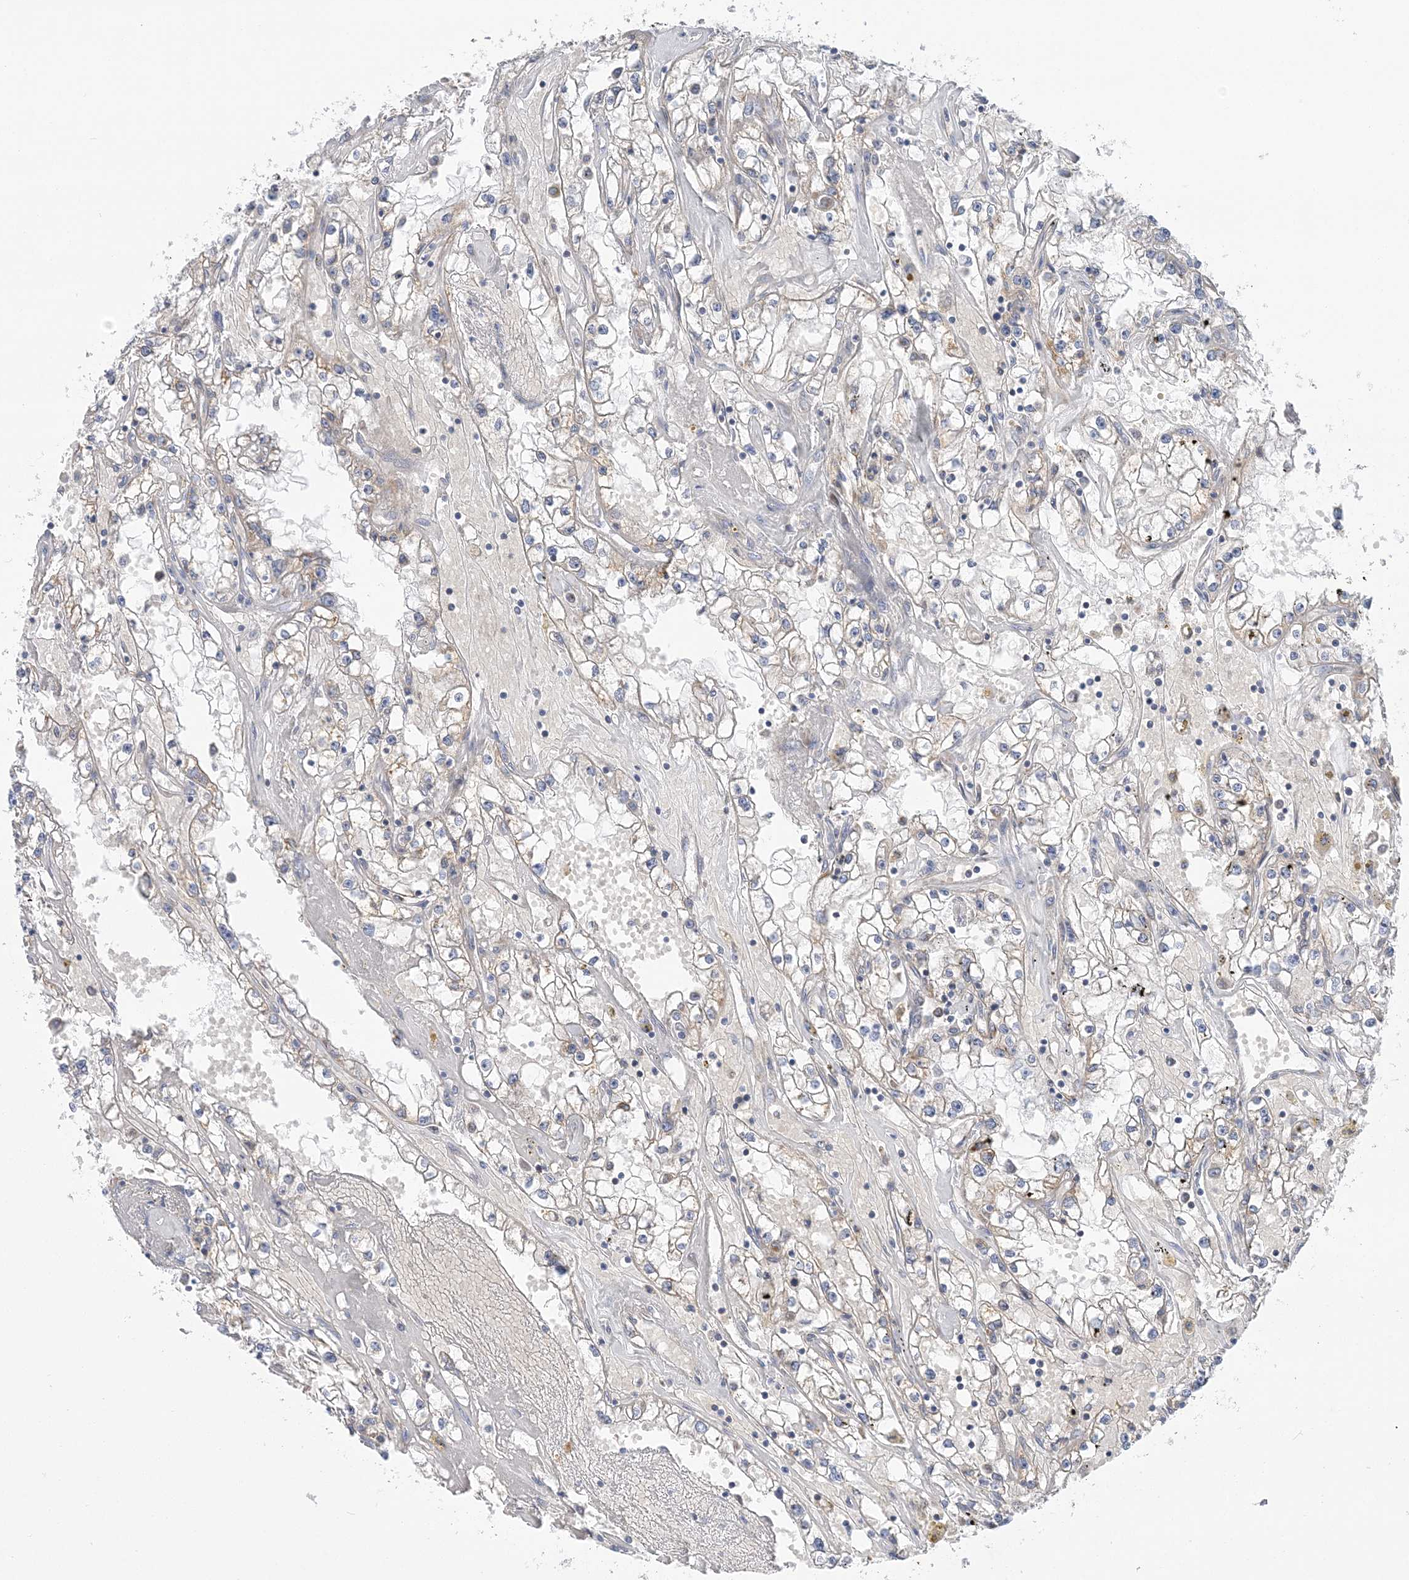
{"staining": {"intensity": "negative", "quantity": "none", "location": "none"}, "tissue": "renal cancer", "cell_type": "Tumor cells", "image_type": "cancer", "snomed": [{"axis": "morphology", "description": "Adenocarcinoma, NOS"}, {"axis": "topography", "description": "Kidney"}], "caption": "There is no significant positivity in tumor cells of renal adenocarcinoma.", "gene": "FAM114A2", "patient": {"sex": "male", "age": 56}}